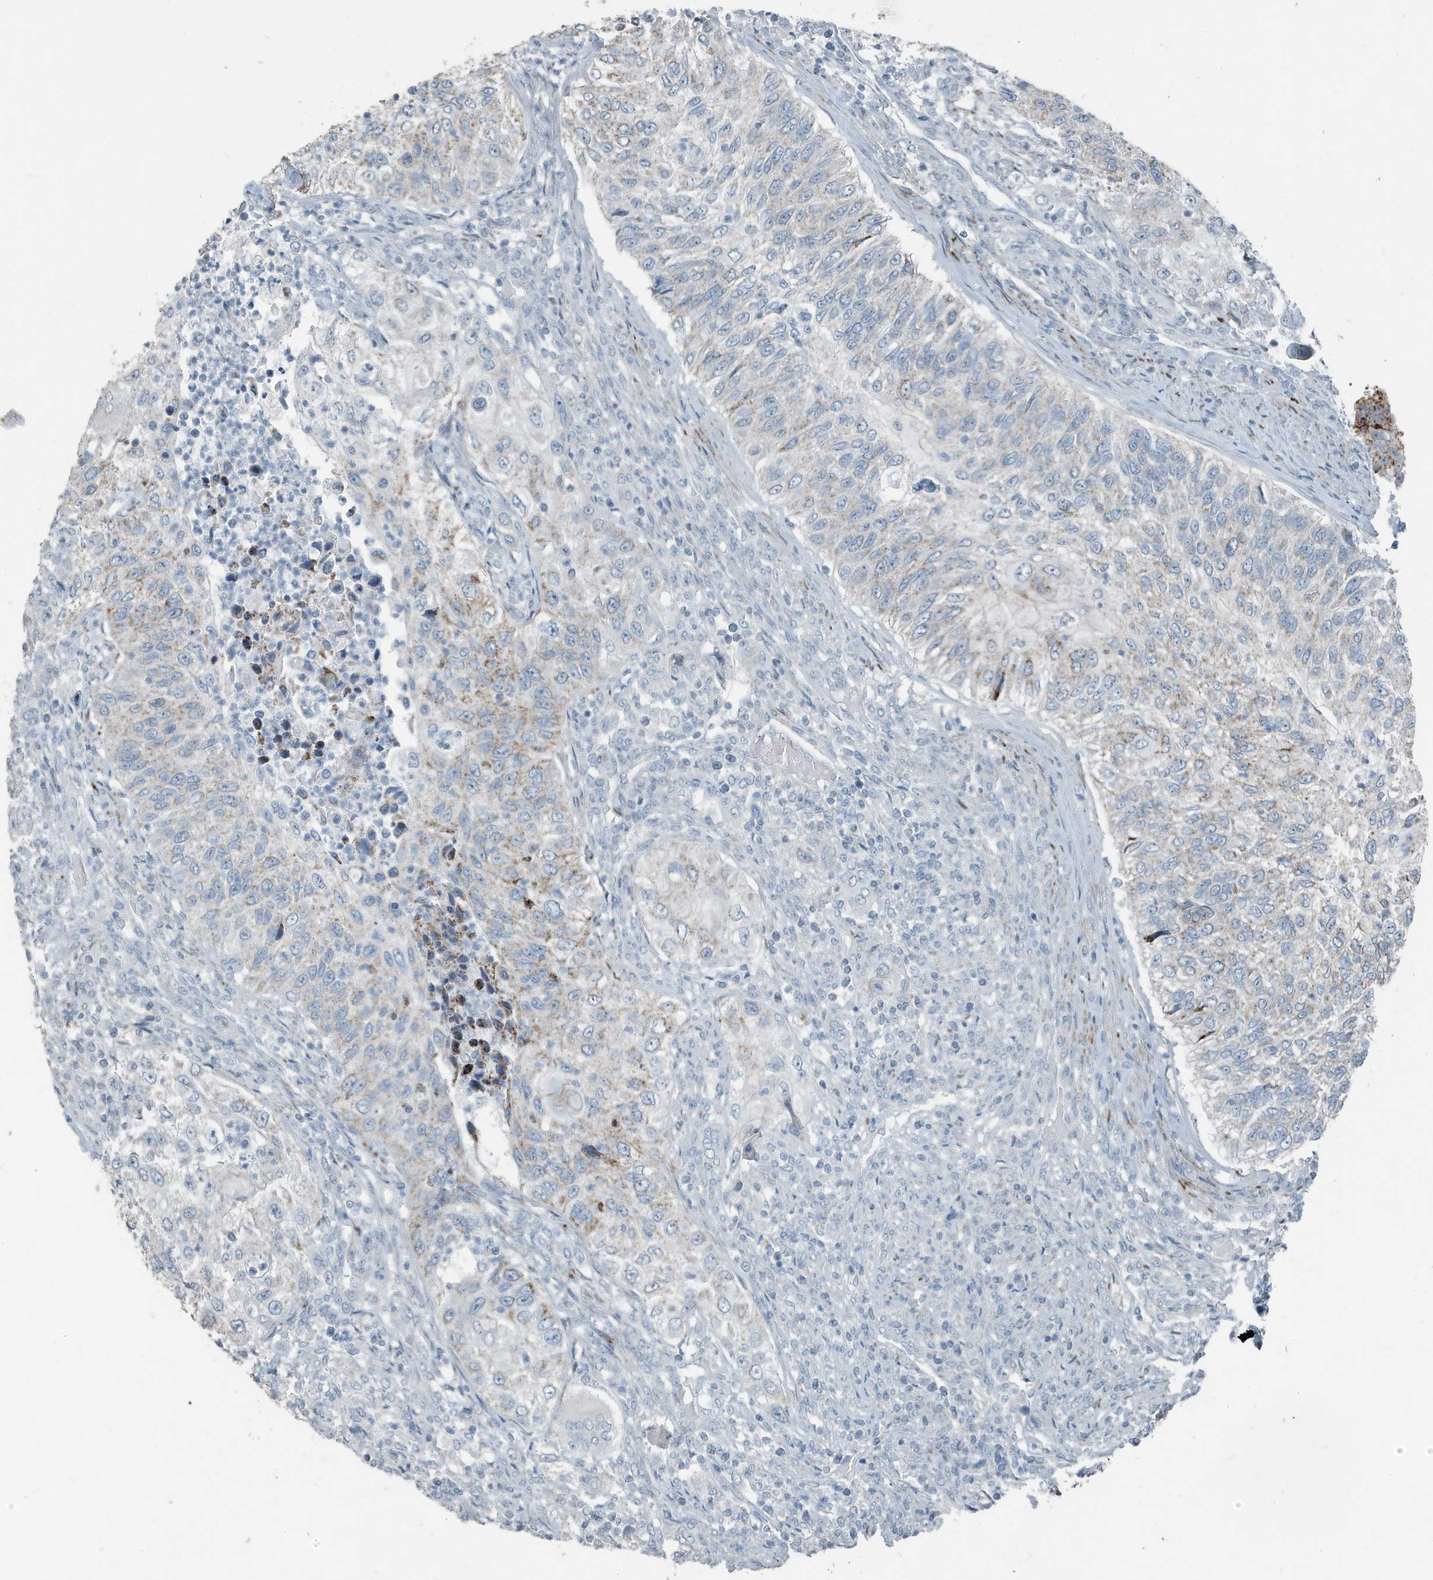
{"staining": {"intensity": "weak", "quantity": "25%-75%", "location": "cytoplasmic/membranous"}, "tissue": "urothelial cancer", "cell_type": "Tumor cells", "image_type": "cancer", "snomed": [{"axis": "morphology", "description": "Urothelial carcinoma, High grade"}, {"axis": "topography", "description": "Urinary bladder"}], "caption": "This micrograph reveals IHC staining of urothelial carcinoma (high-grade), with low weak cytoplasmic/membranous positivity in about 25%-75% of tumor cells.", "gene": "FAM162A", "patient": {"sex": "female", "age": 60}}